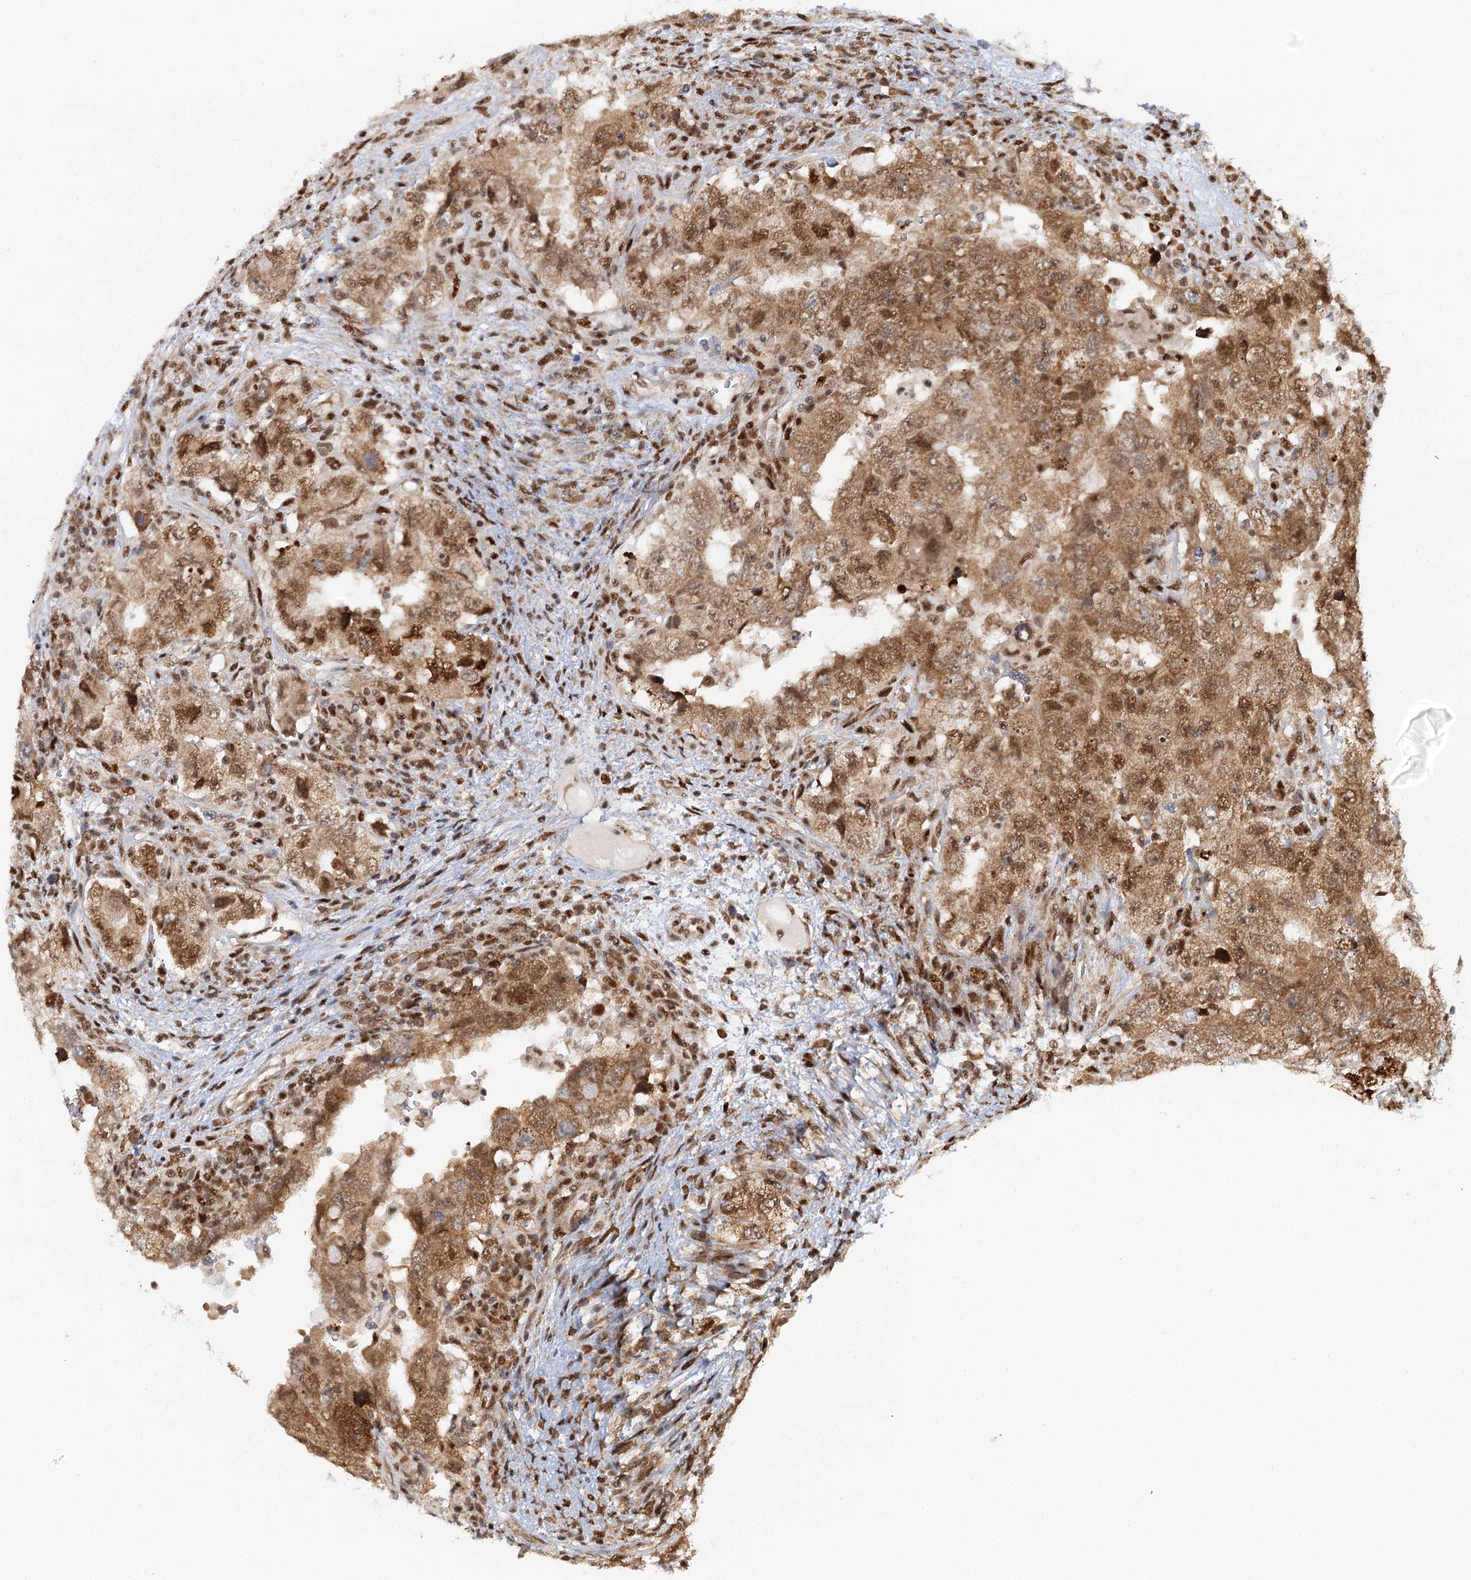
{"staining": {"intensity": "moderate", "quantity": ">75%", "location": "cytoplasmic/membranous,nuclear"}, "tissue": "testis cancer", "cell_type": "Tumor cells", "image_type": "cancer", "snomed": [{"axis": "morphology", "description": "Carcinoma, Embryonal, NOS"}, {"axis": "topography", "description": "Testis"}], "caption": "A high-resolution photomicrograph shows immunohistochemistry staining of testis cancer, which displays moderate cytoplasmic/membranous and nuclear expression in about >75% of tumor cells. (IHC, brightfield microscopy, high magnification).", "gene": "GPATCH11", "patient": {"sex": "male", "age": 26}}